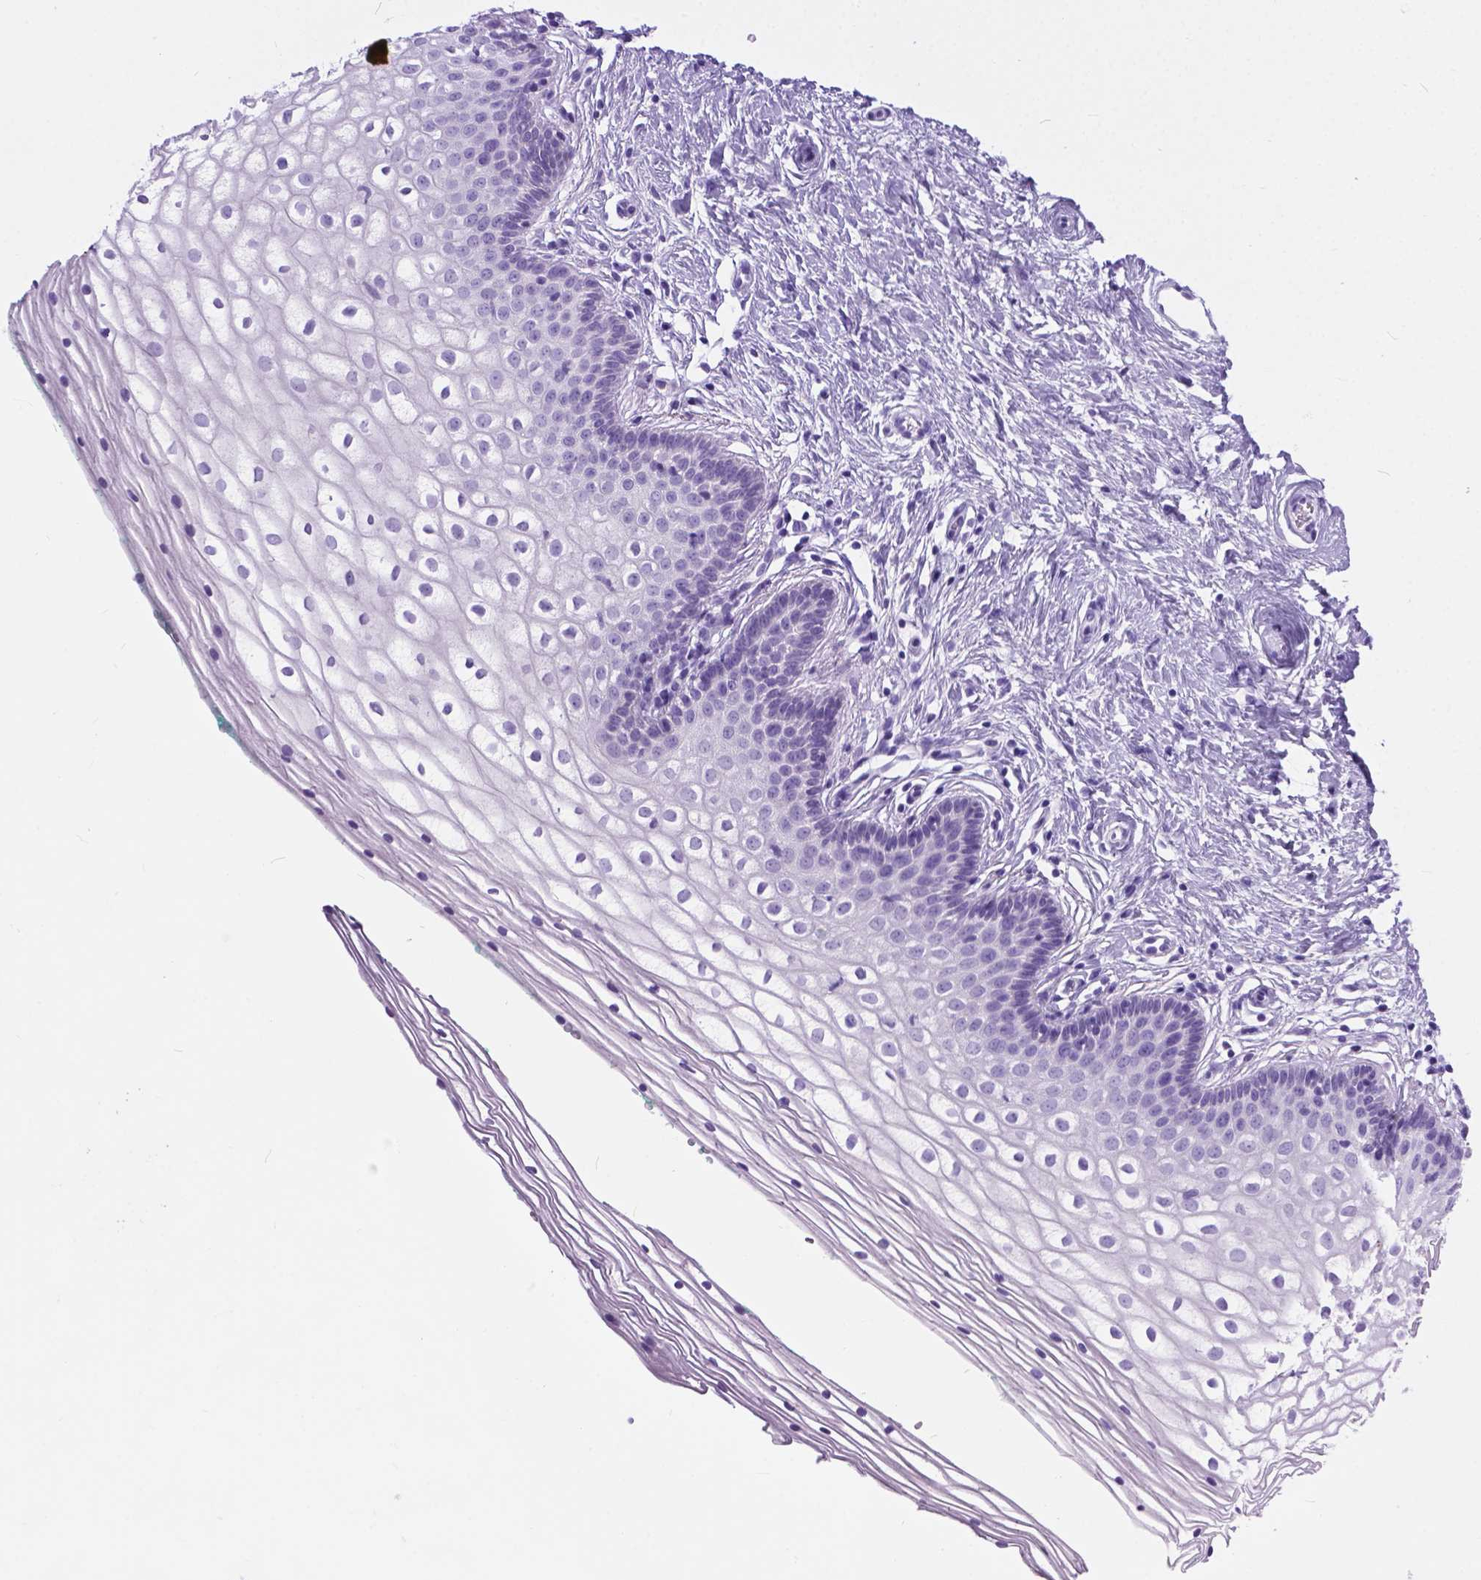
{"staining": {"intensity": "negative", "quantity": "none", "location": "none"}, "tissue": "vagina", "cell_type": "Squamous epithelial cells", "image_type": "normal", "snomed": [{"axis": "morphology", "description": "Normal tissue, NOS"}, {"axis": "topography", "description": "Vagina"}], "caption": "This is a histopathology image of immunohistochemistry (IHC) staining of benign vagina, which shows no staining in squamous epithelial cells.", "gene": "ARMS2", "patient": {"sex": "female", "age": 36}}